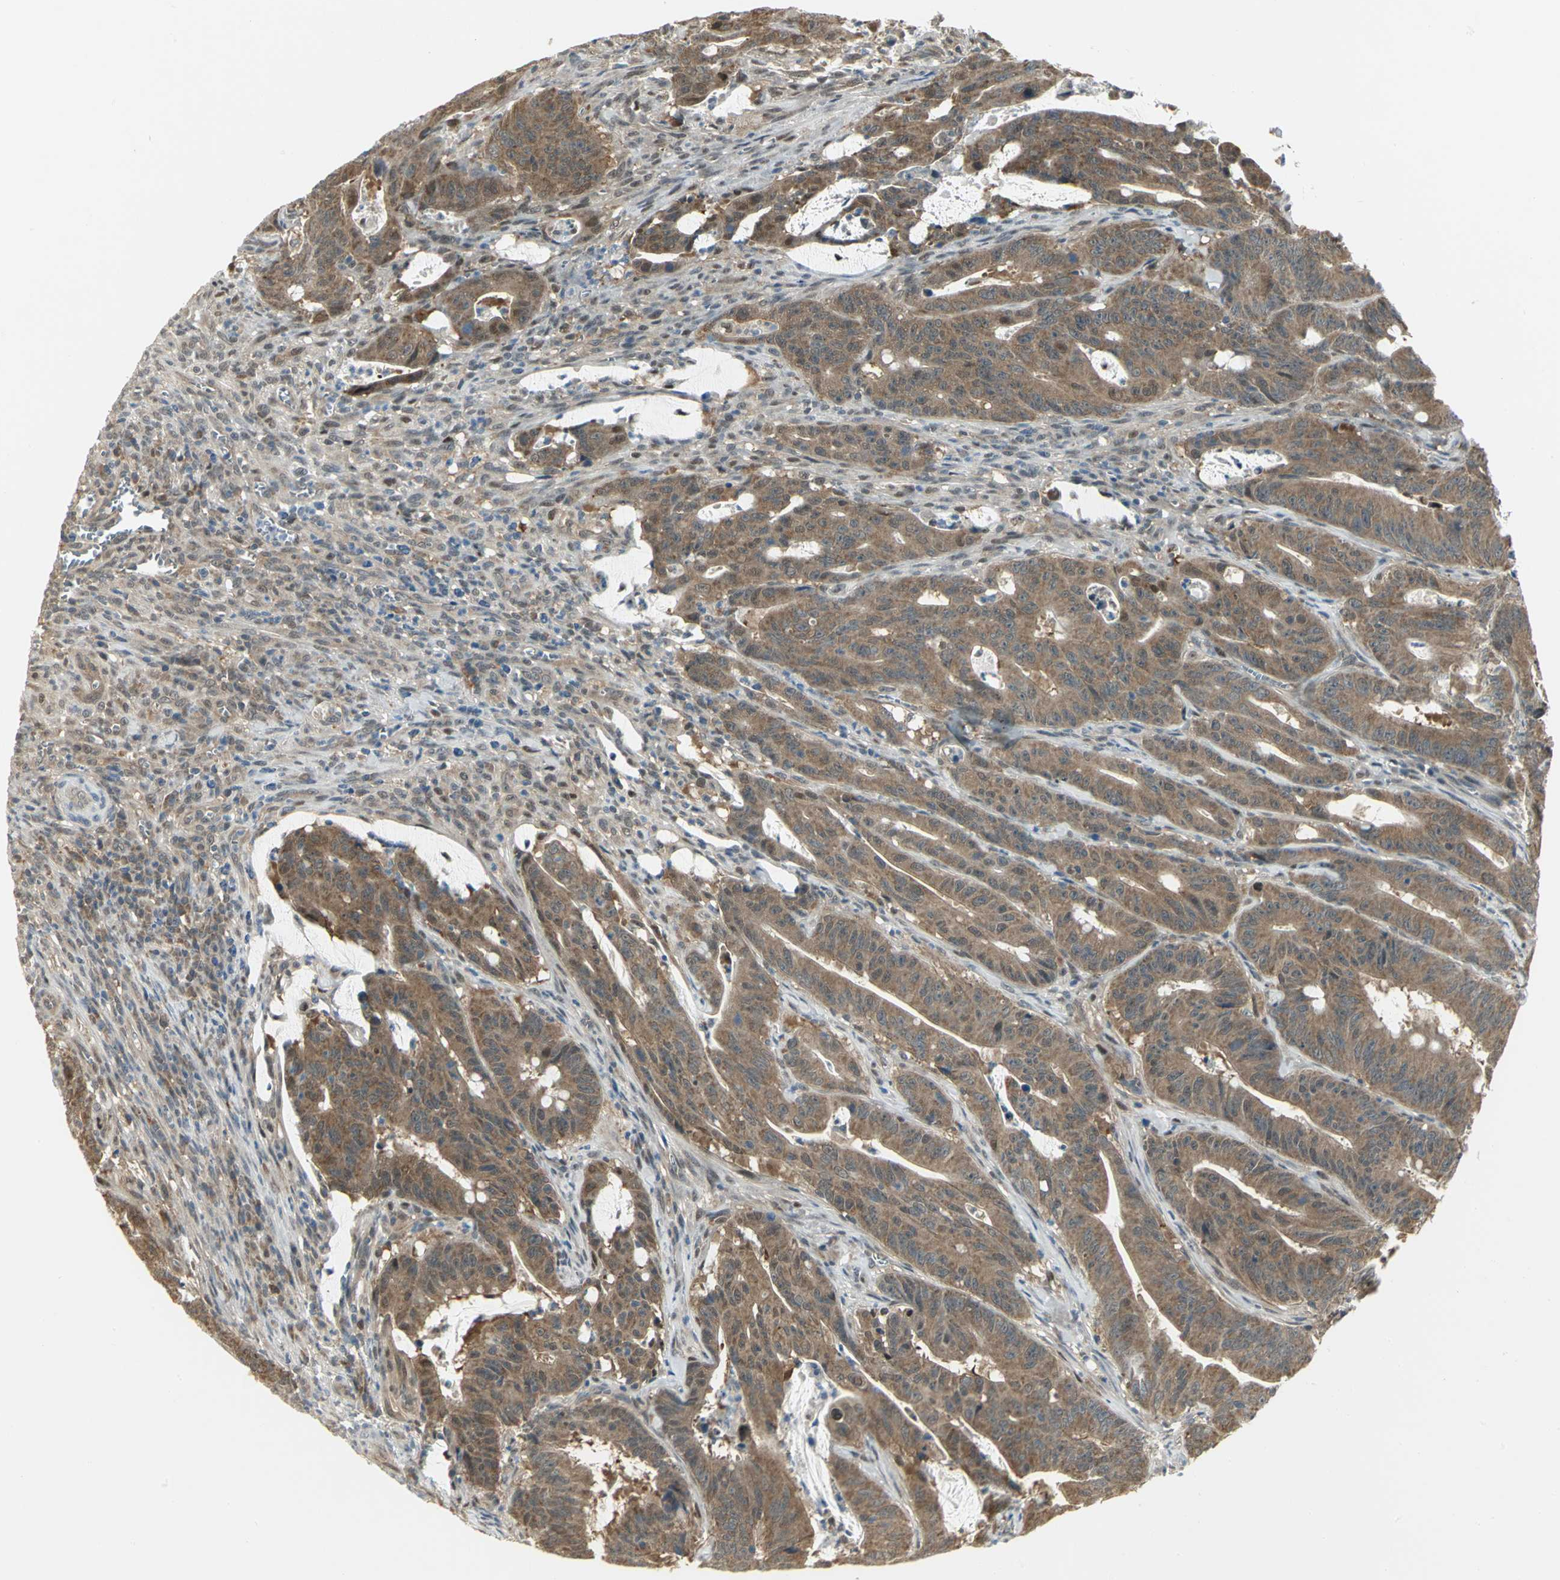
{"staining": {"intensity": "moderate", "quantity": ">75%", "location": "cytoplasmic/membranous"}, "tissue": "colorectal cancer", "cell_type": "Tumor cells", "image_type": "cancer", "snomed": [{"axis": "morphology", "description": "Adenocarcinoma, NOS"}, {"axis": "topography", "description": "Colon"}], "caption": "DAB (3,3'-diaminobenzidine) immunohistochemical staining of colorectal cancer shows moderate cytoplasmic/membranous protein staining in about >75% of tumor cells.", "gene": "PSMC4", "patient": {"sex": "male", "age": 45}}